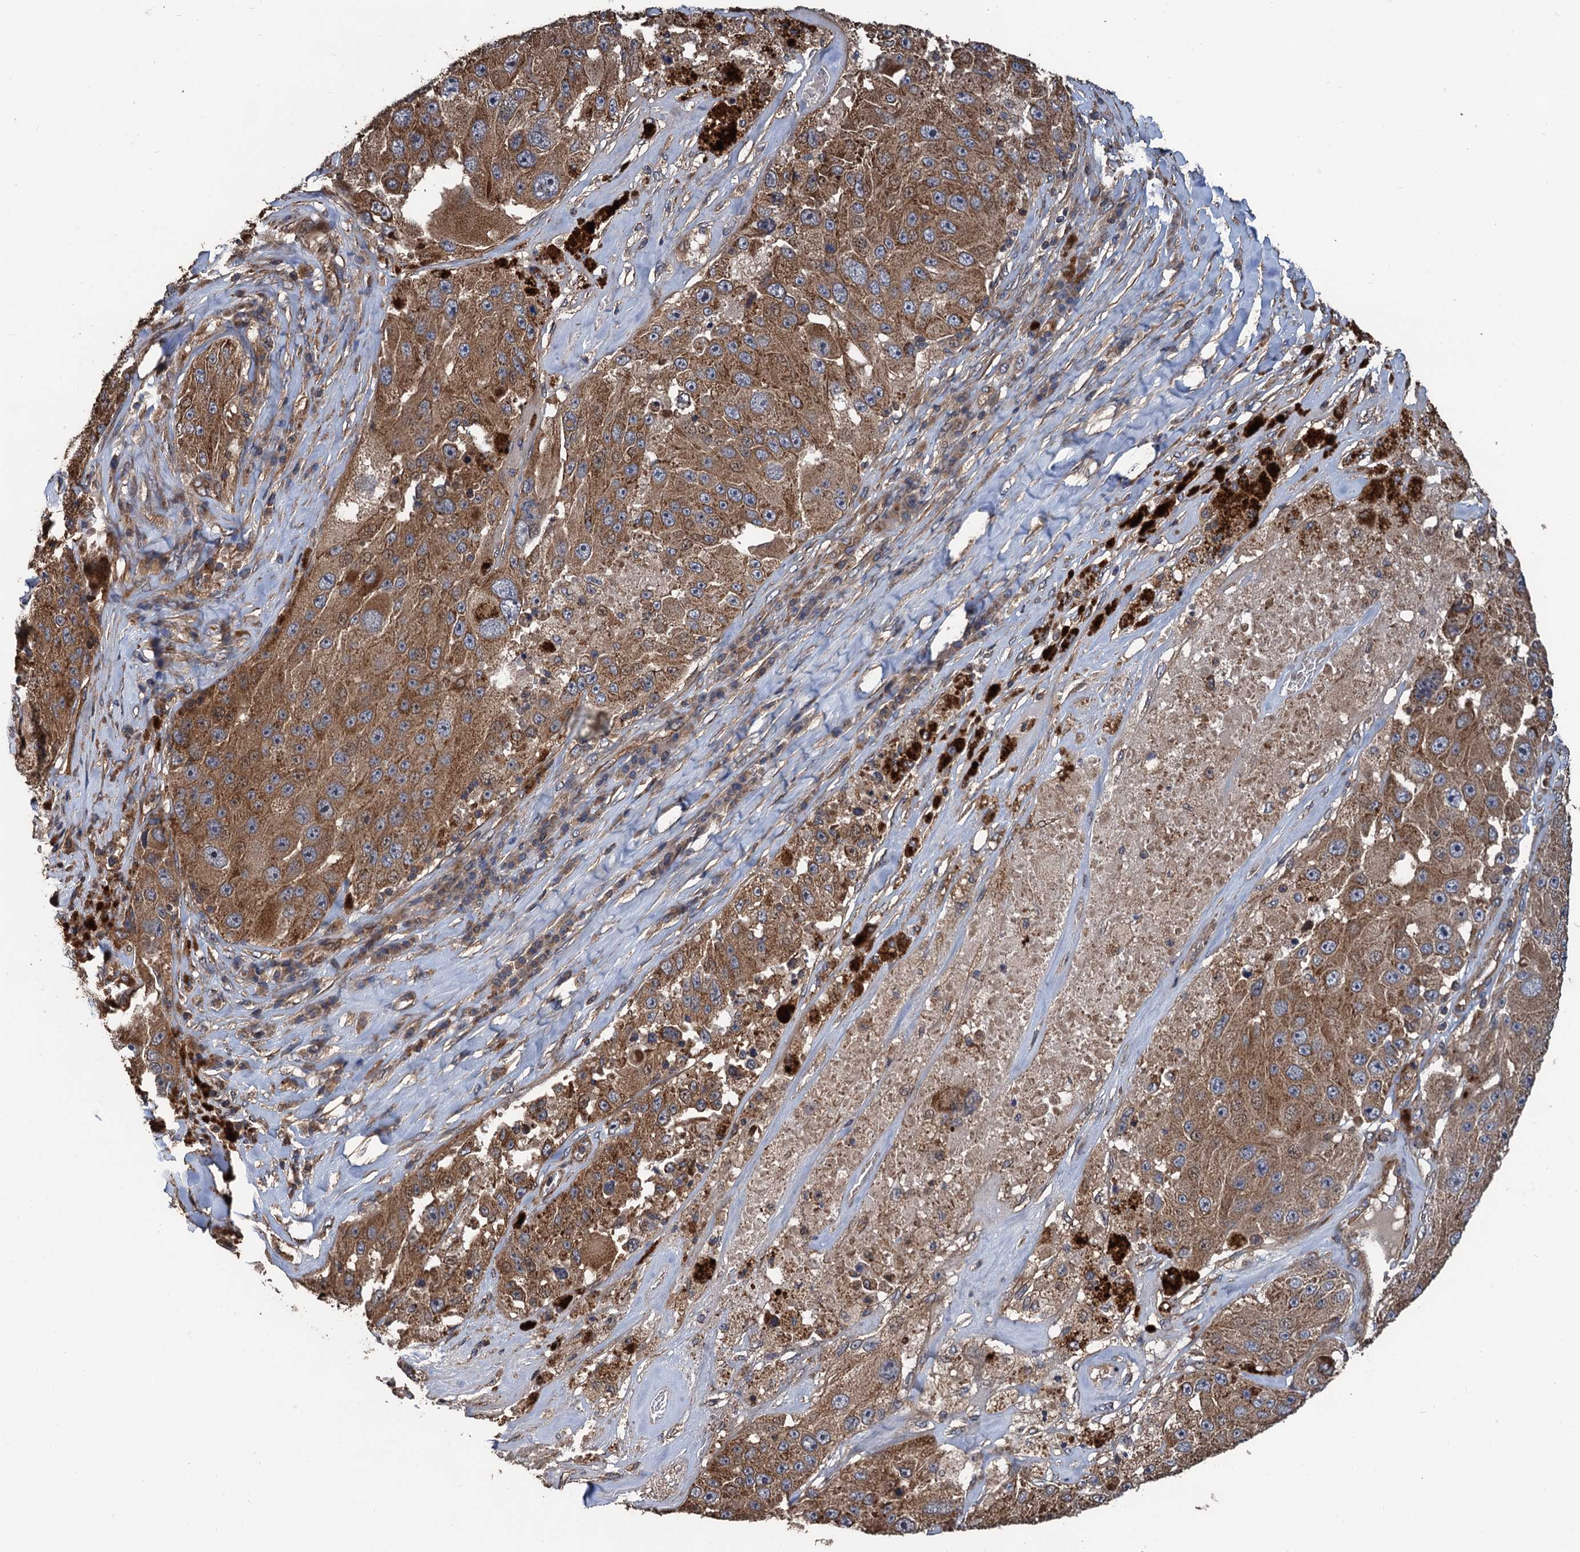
{"staining": {"intensity": "moderate", "quantity": ">75%", "location": "cytoplasmic/membranous"}, "tissue": "melanoma", "cell_type": "Tumor cells", "image_type": "cancer", "snomed": [{"axis": "morphology", "description": "Malignant melanoma, Metastatic site"}, {"axis": "topography", "description": "Lymph node"}], "caption": "A photomicrograph of malignant melanoma (metastatic site) stained for a protein exhibits moderate cytoplasmic/membranous brown staining in tumor cells.", "gene": "PPP4R1", "patient": {"sex": "male", "age": 62}}